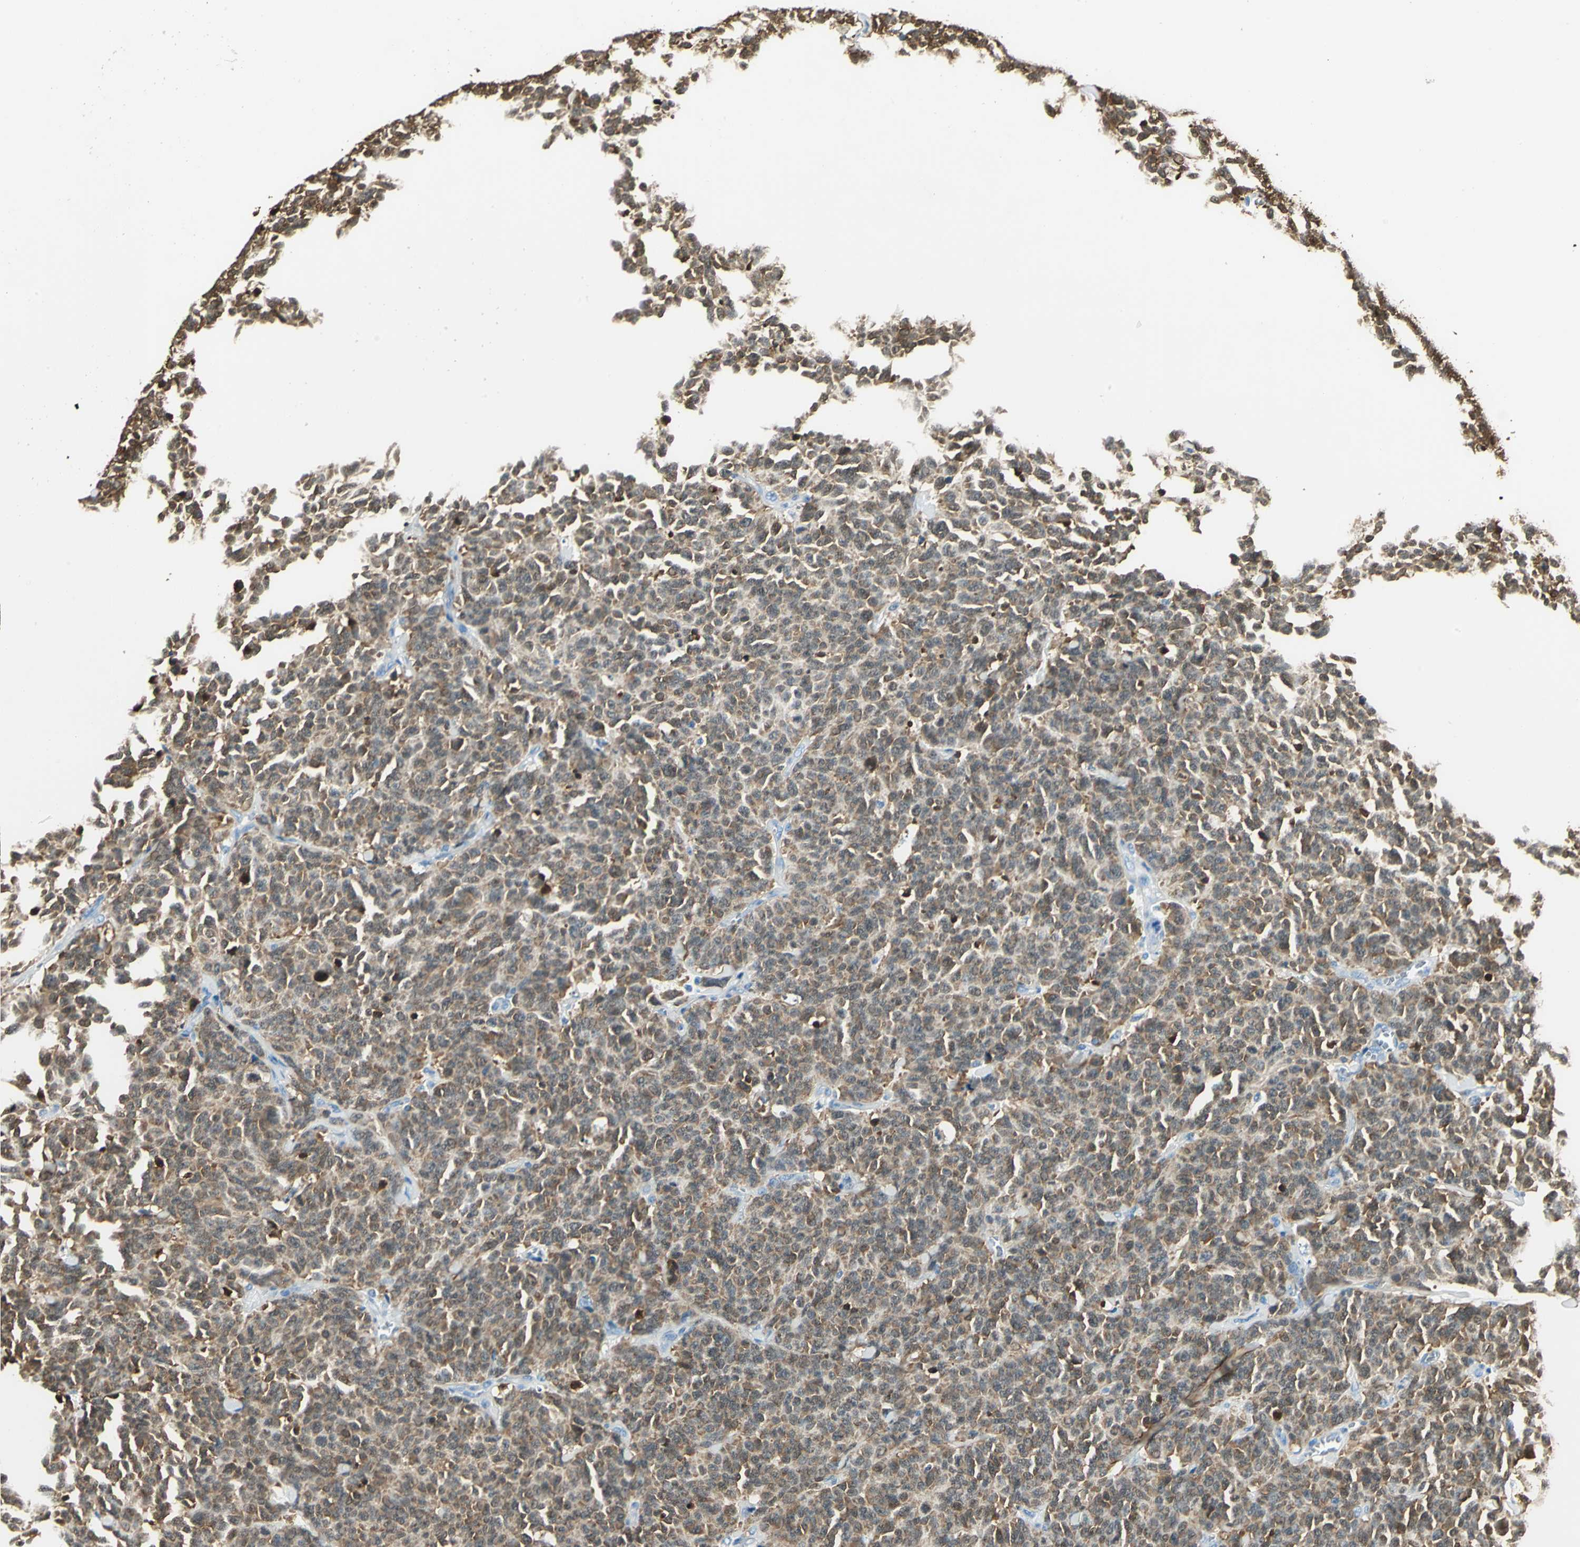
{"staining": {"intensity": "strong", "quantity": ">75%", "location": "cytoplasmic/membranous,nuclear"}, "tissue": "lung cancer", "cell_type": "Tumor cells", "image_type": "cancer", "snomed": [{"axis": "morphology", "description": "Neoplasm, malignant, NOS"}, {"axis": "topography", "description": "Lung"}], "caption": "Immunohistochemistry (IHC) staining of lung malignant neoplasm, which exhibits high levels of strong cytoplasmic/membranous and nuclear expression in about >75% of tumor cells indicating strong cytoplasmic/membranous and nuclear protein positivity. The staining was performed using DAB (brown) for protein detection and nuclei were counterstained in hematoxylin (blue).", "gene": "UCHL1", "patient": {"sex": "female", "age": 58}}